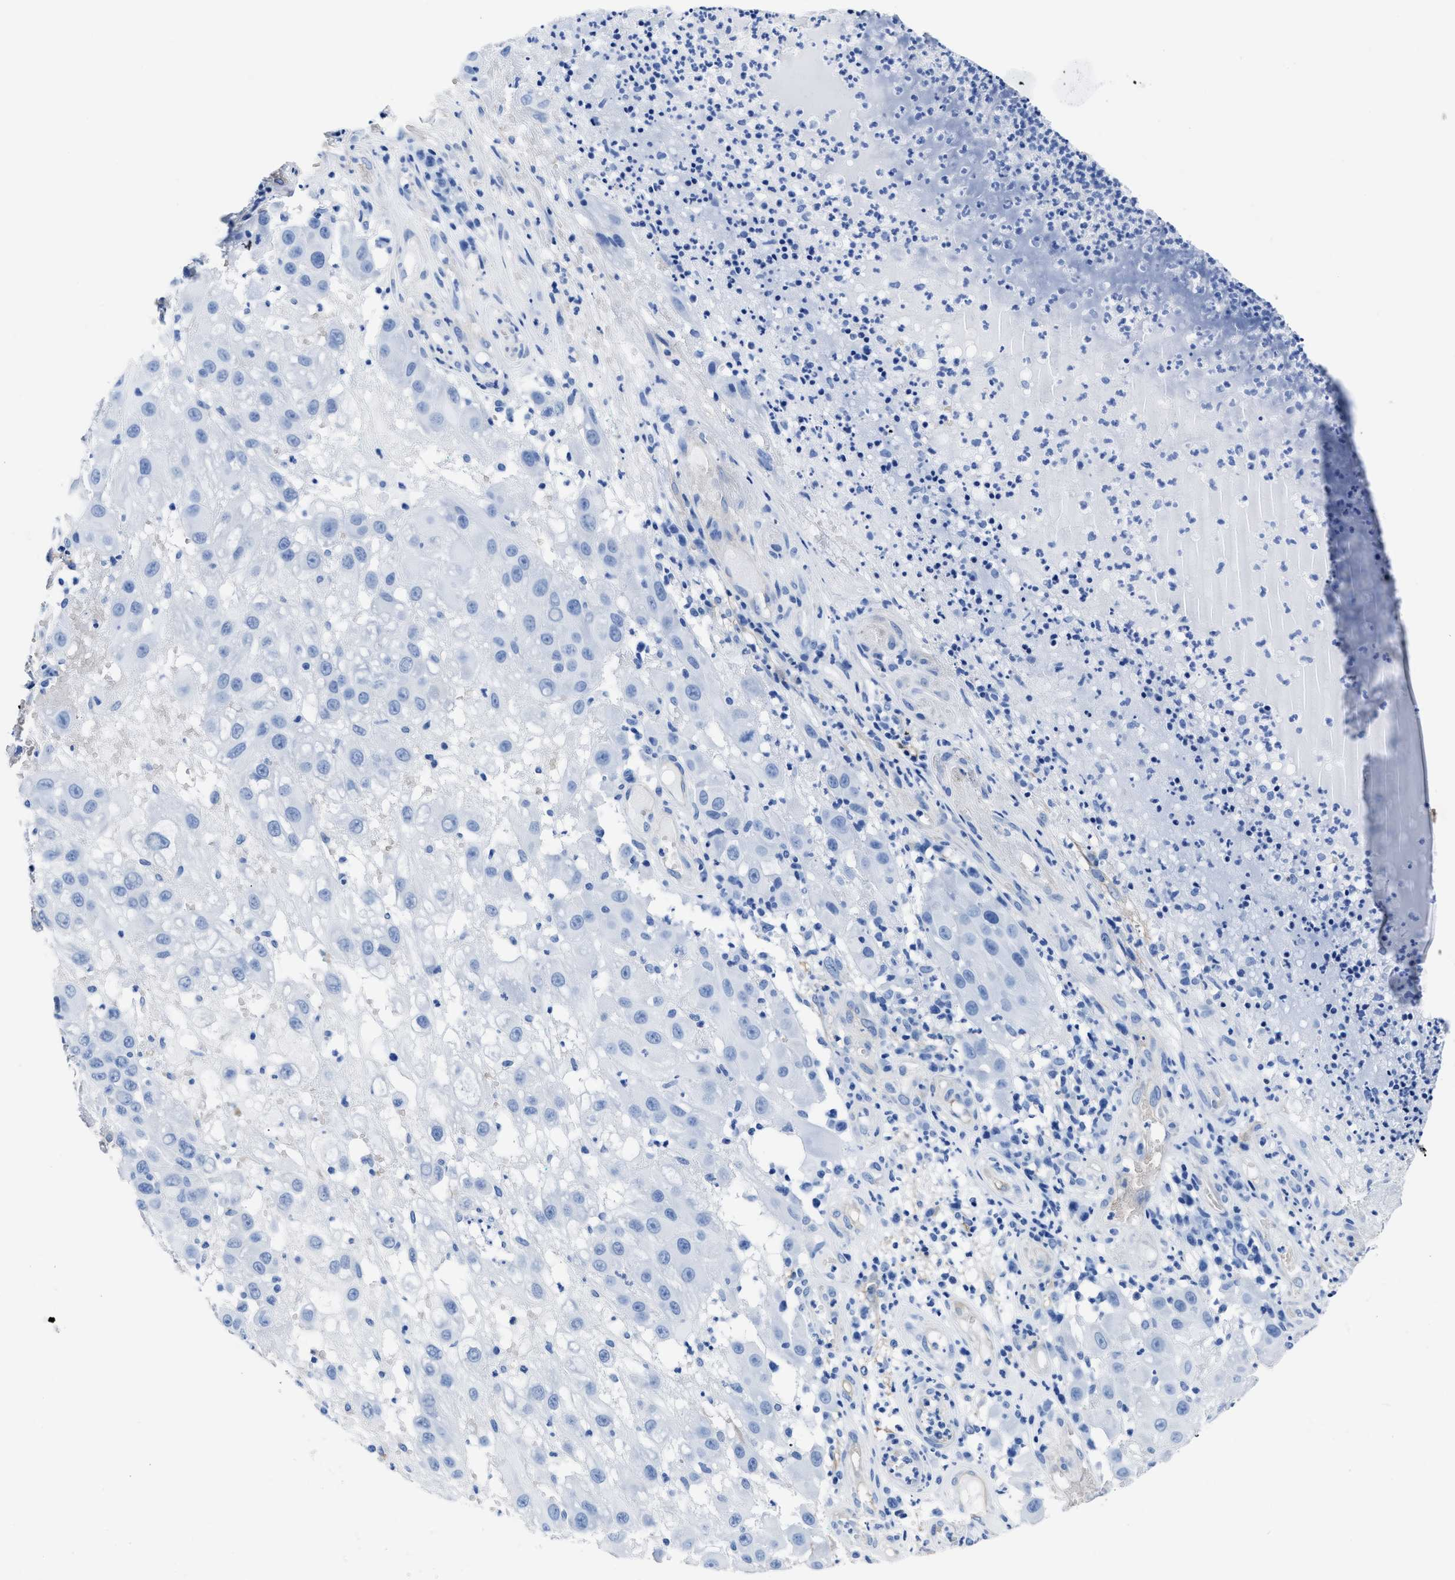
{"staining": {"intensity": "negative", "quantity": "none", "location": "none"}, "tissue": "melanoma", "cell_type": "Tumor cells", "image_type": "cancer", "snomed": [{"axis": "morphology", "description": "Malignant melanoma, NOS"}, {"axis": "topography", "description": "Skin"}], "caption": "A micrograph of malignant melanoma stained for a protein reveals no brown staining in tumor cells.", "gene": "AQP1", "patient": {"sex": "female", "age": 81}}